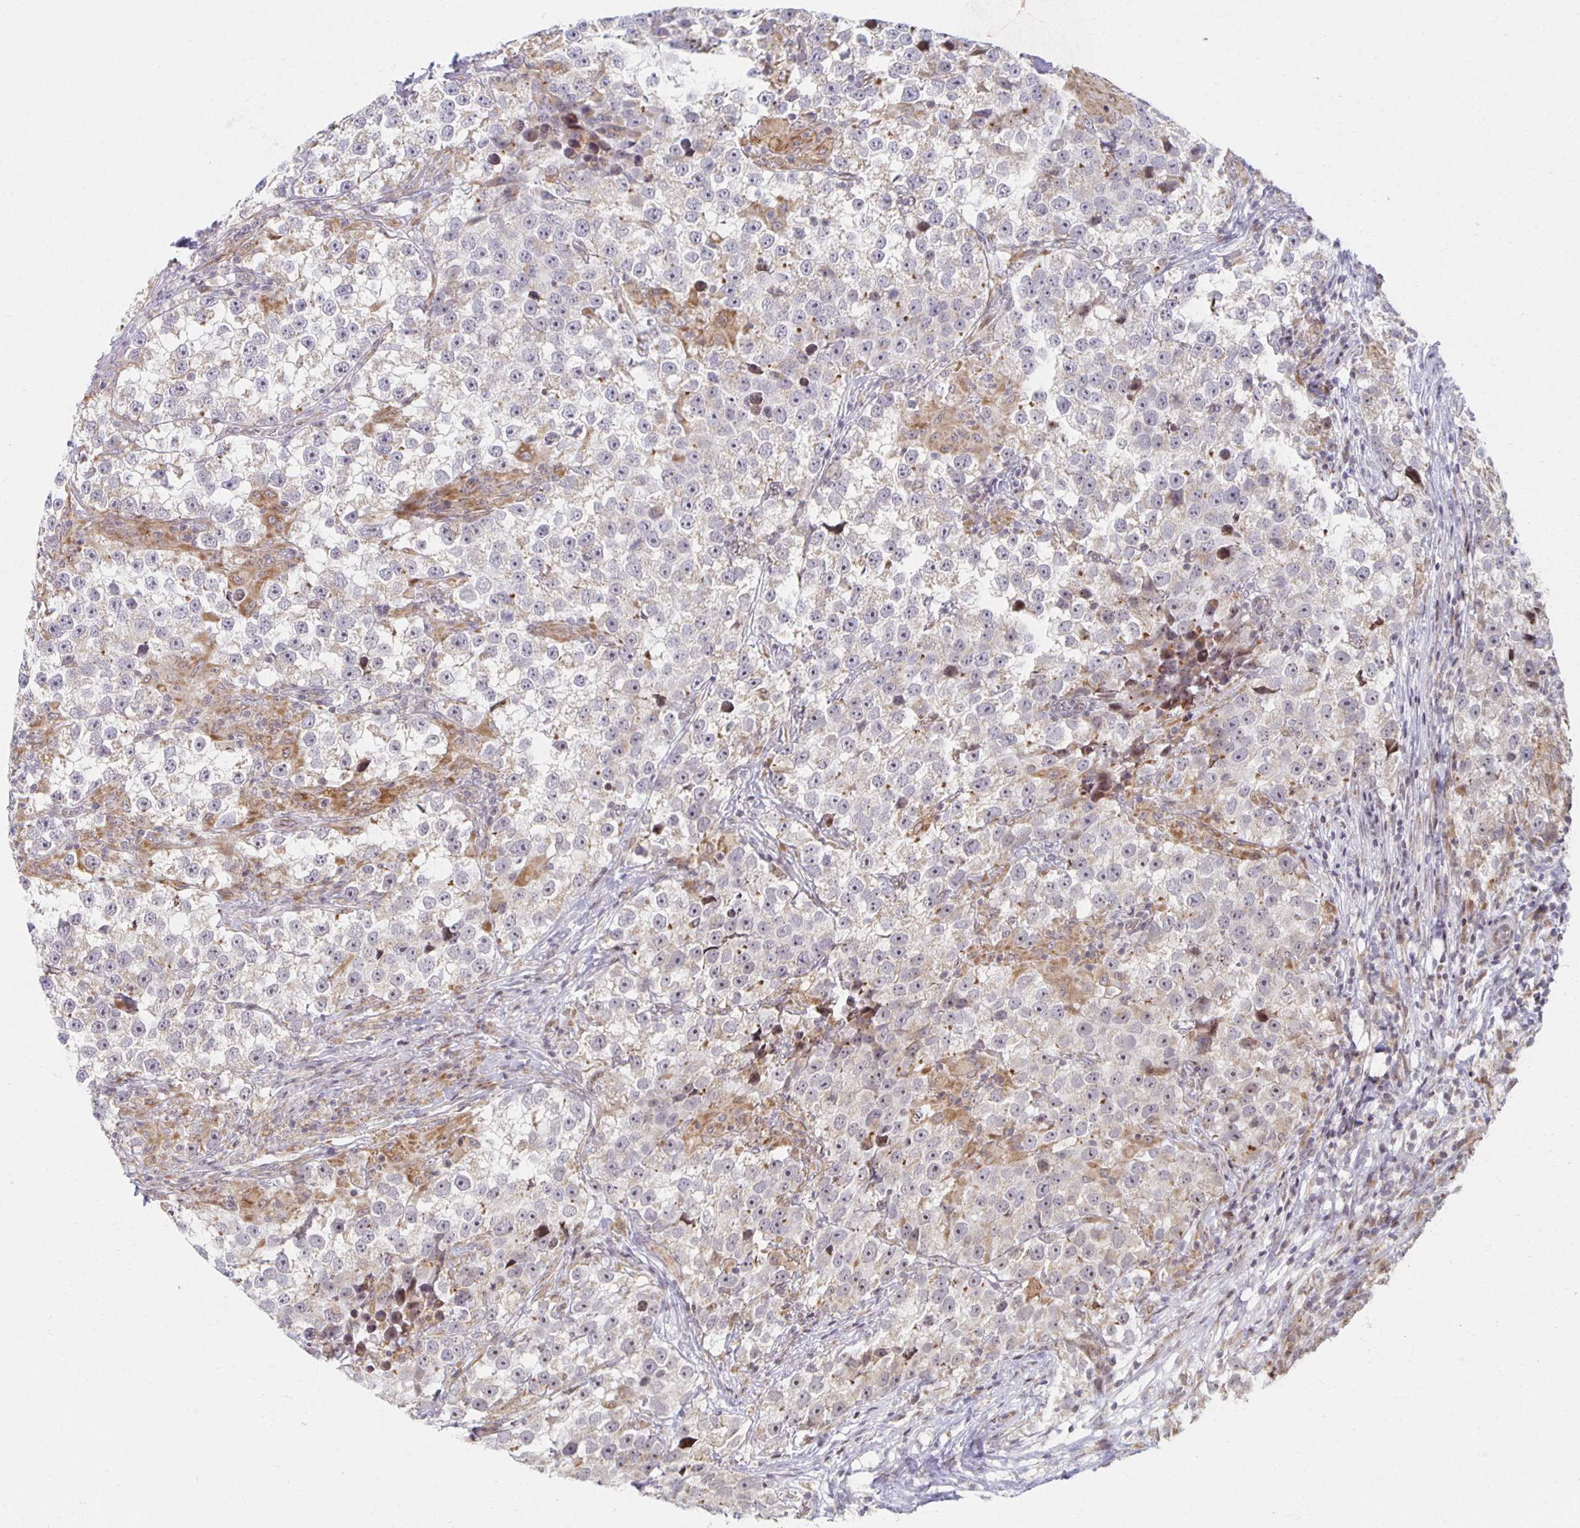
{"staining": {"intensity": "weak", "quantity": "<25%", "location": "cytoplasmic/membranous,nuclear"}, "tissue": "testis cancer", "cell_type": "Tumor cells", "image_type": "cancer", "snomed": [{"axis": "morphology", "description": "Seminoma, NOS"}, {"axis": "topography", "description": "Testis"}], "caption": "IHC photomicrograph of human seminoma (testis) stained for a protein (brown), which shows no expression in tumor cells.", "gene": "HCFC1R1", "patient": {"sex": "male", "age": 46}}